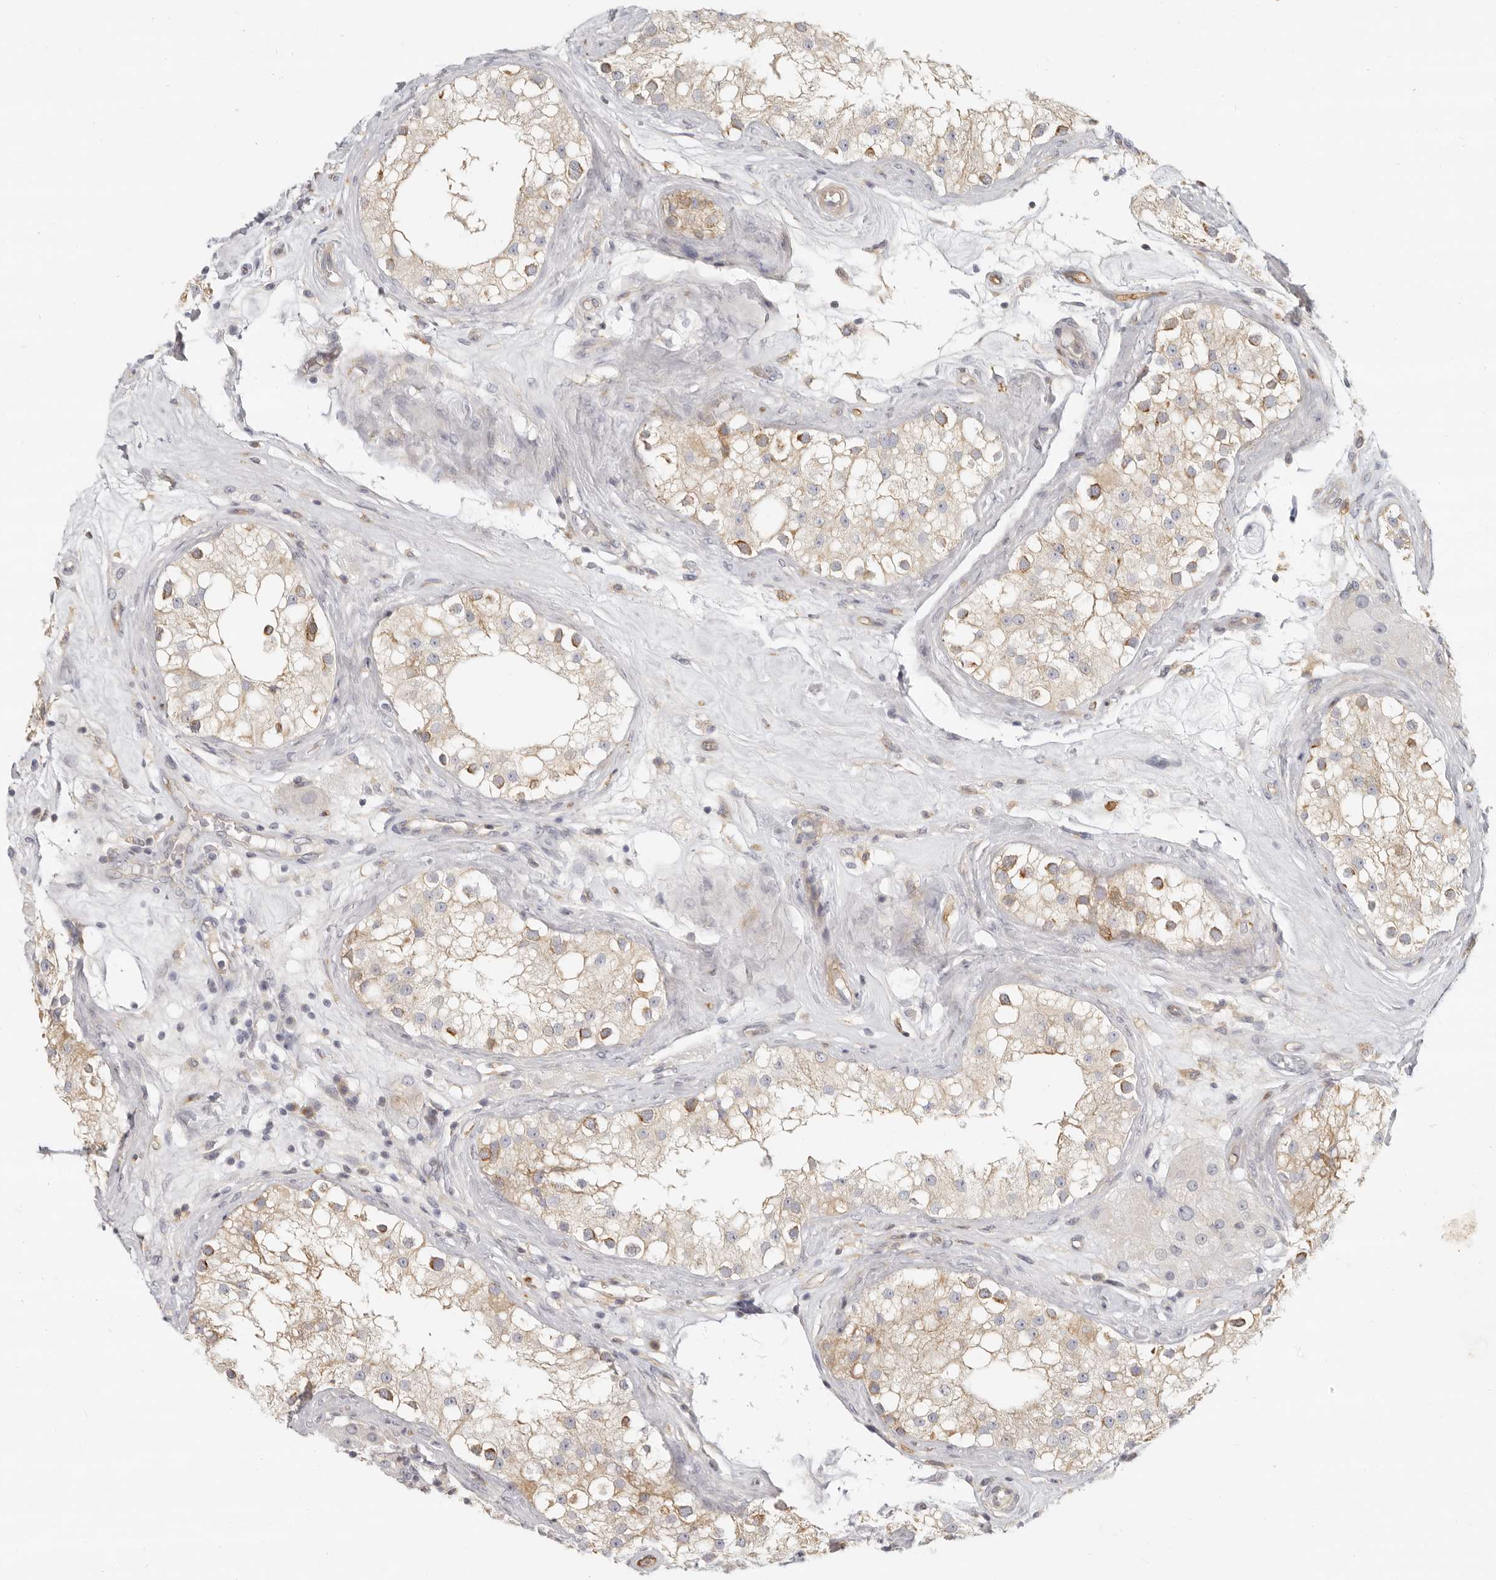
{"staining": {"intensity": "weak", "quantity": "25%-75%", "location": "cytoplasmic/membranous"}, "tissue": "testis", "cell_type": "Cells in seminiferous ducts", "image_type": "normal", "snomed": [{"axis": "morphology", "description": "Normal tissue, NOS"}, {"axis": "topography", "description": "Testis"}], "caption": "Immunohistochemical staining of unremarkable testis shows low levels of weak cytoplasmic/membranous expression in about 25%-75% of cells in seminiferous ducts.", "gene": "NIBAN1", "patient": {"sex": "male", "age": 84}}